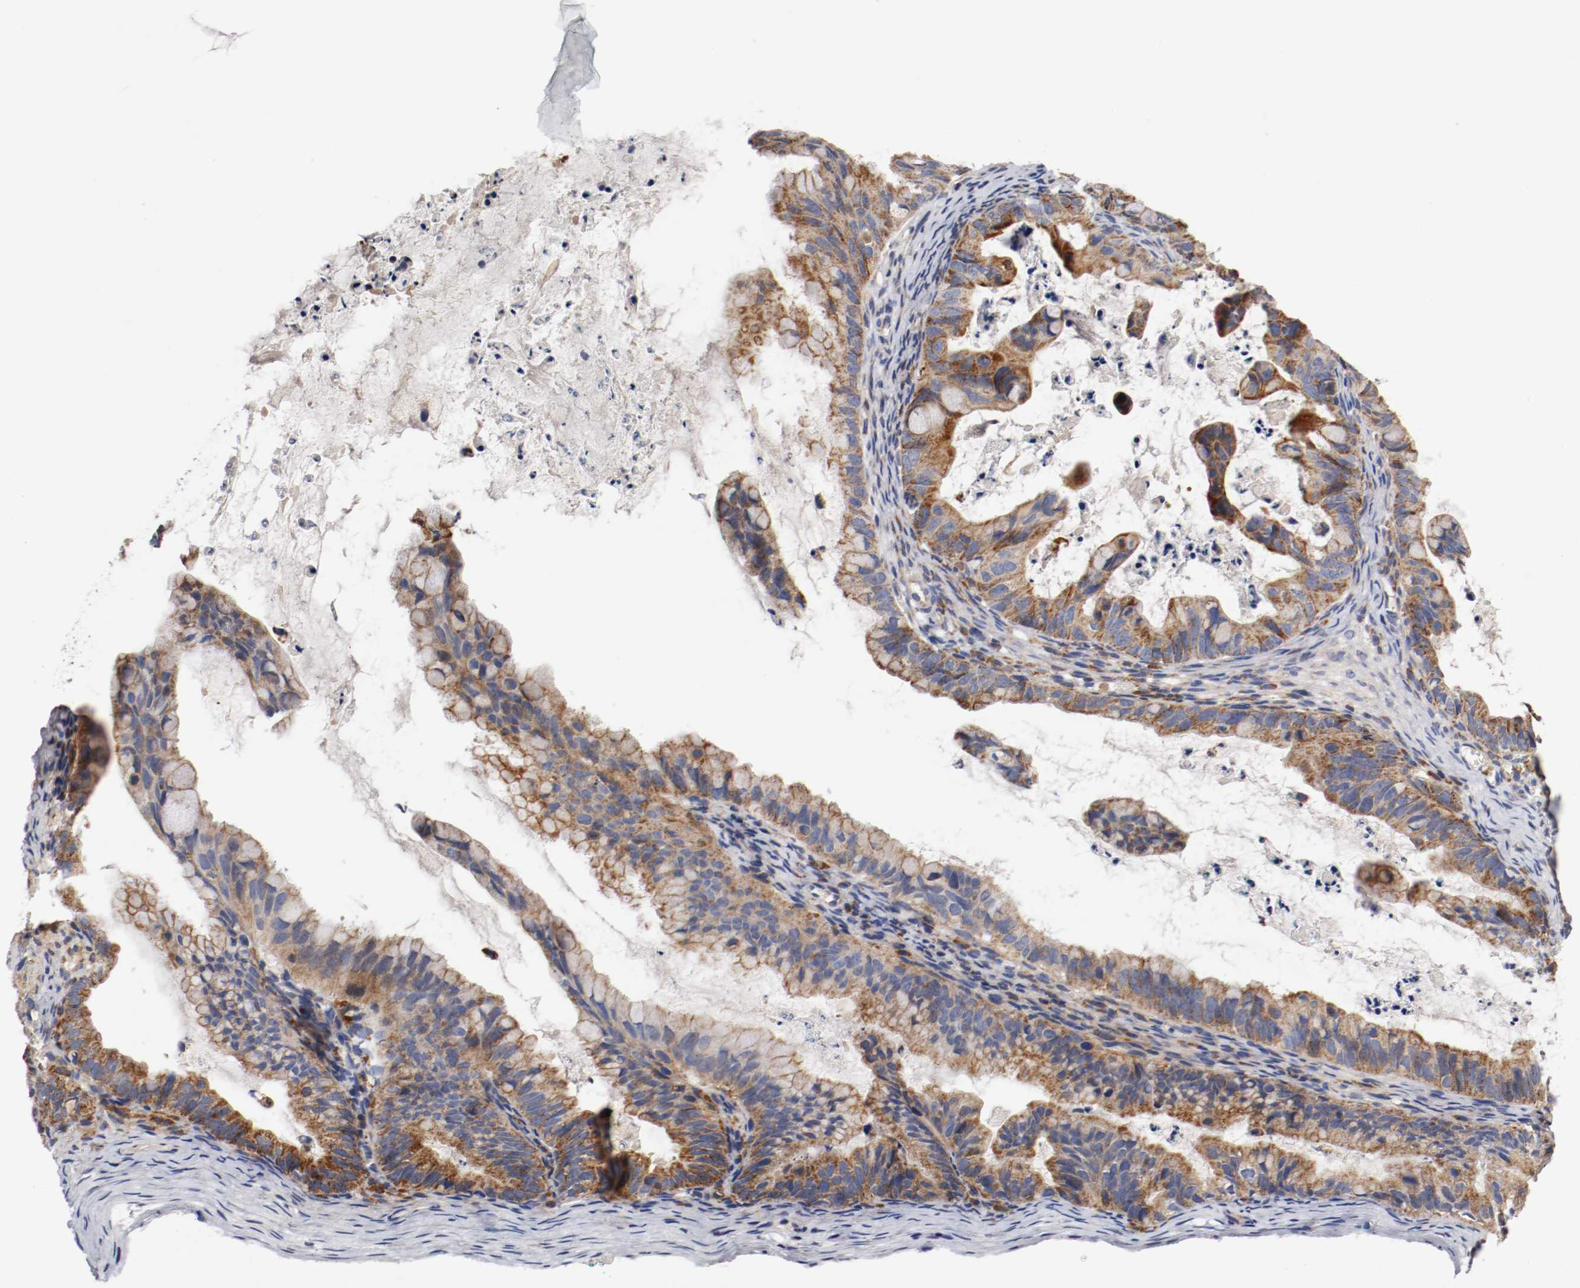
{"staining": {"intensity": "strong", "quantity": ">75%", "location": "cytoplasmic/membranous"}, "tissue": "ovarian cancer", "cell_type": "Tumor cells", "image_type": "cancer", "snomed": [{"axis": "morphology", "description": "Cystadenocarcinoma, mucinous, NOS"}, {"axis": "topography", "description": "Ovary"}], "caption": "DAB (3,3'-diaminobenzidine) immunohistochemical staining of mucinous cystadenocarcinoma (ovarian) exhibits strong cytoplasmic/membranous protein staining in approximately >75% of tumor cells. The protein is shown in brown color, while the nuclei are stained blue.", "gene": "PCSK6", "patient": {"sex": "female", "age": 36}}